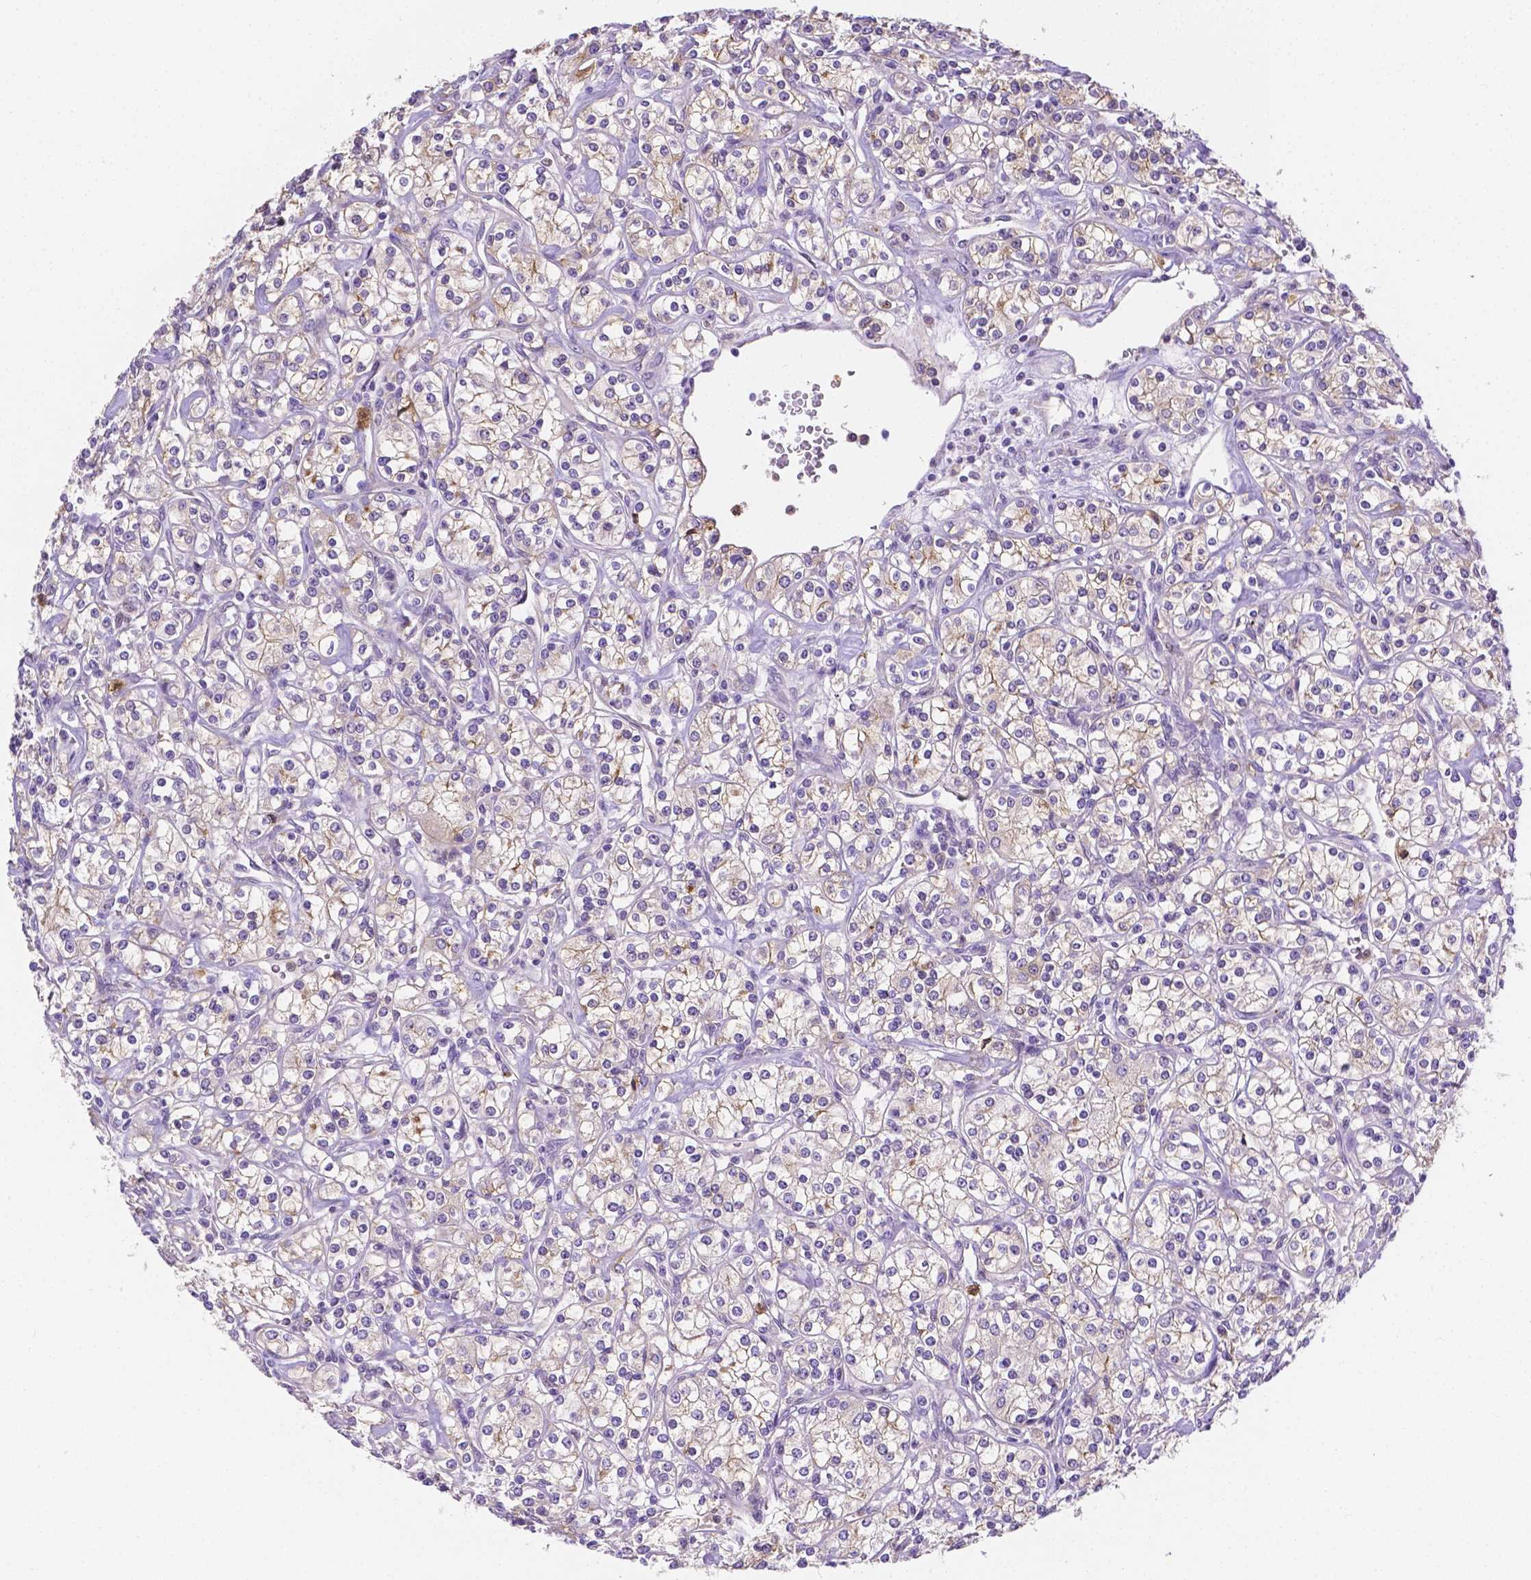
{"staining": {"intensity": "weak", "quantity": "25%-75%", "location": "cytoplasmic/membranous"}, "tissue": "renal cancer", "cell_type": "Tumor cells", "image_type": "cancer", "snomed": [{"axis": "morphology", "description": "Adenocarcinoma, NOS"}, {"axis": "topography", "description": "Kidney"}], "caption": "Tumor cells show weak cytoplasmic/membranous staining in approximately 25%-75% of cells in renal adenocarcinoma.", "gene": "ZNRD2", "patient": {"sex": "male", "age": 77}}